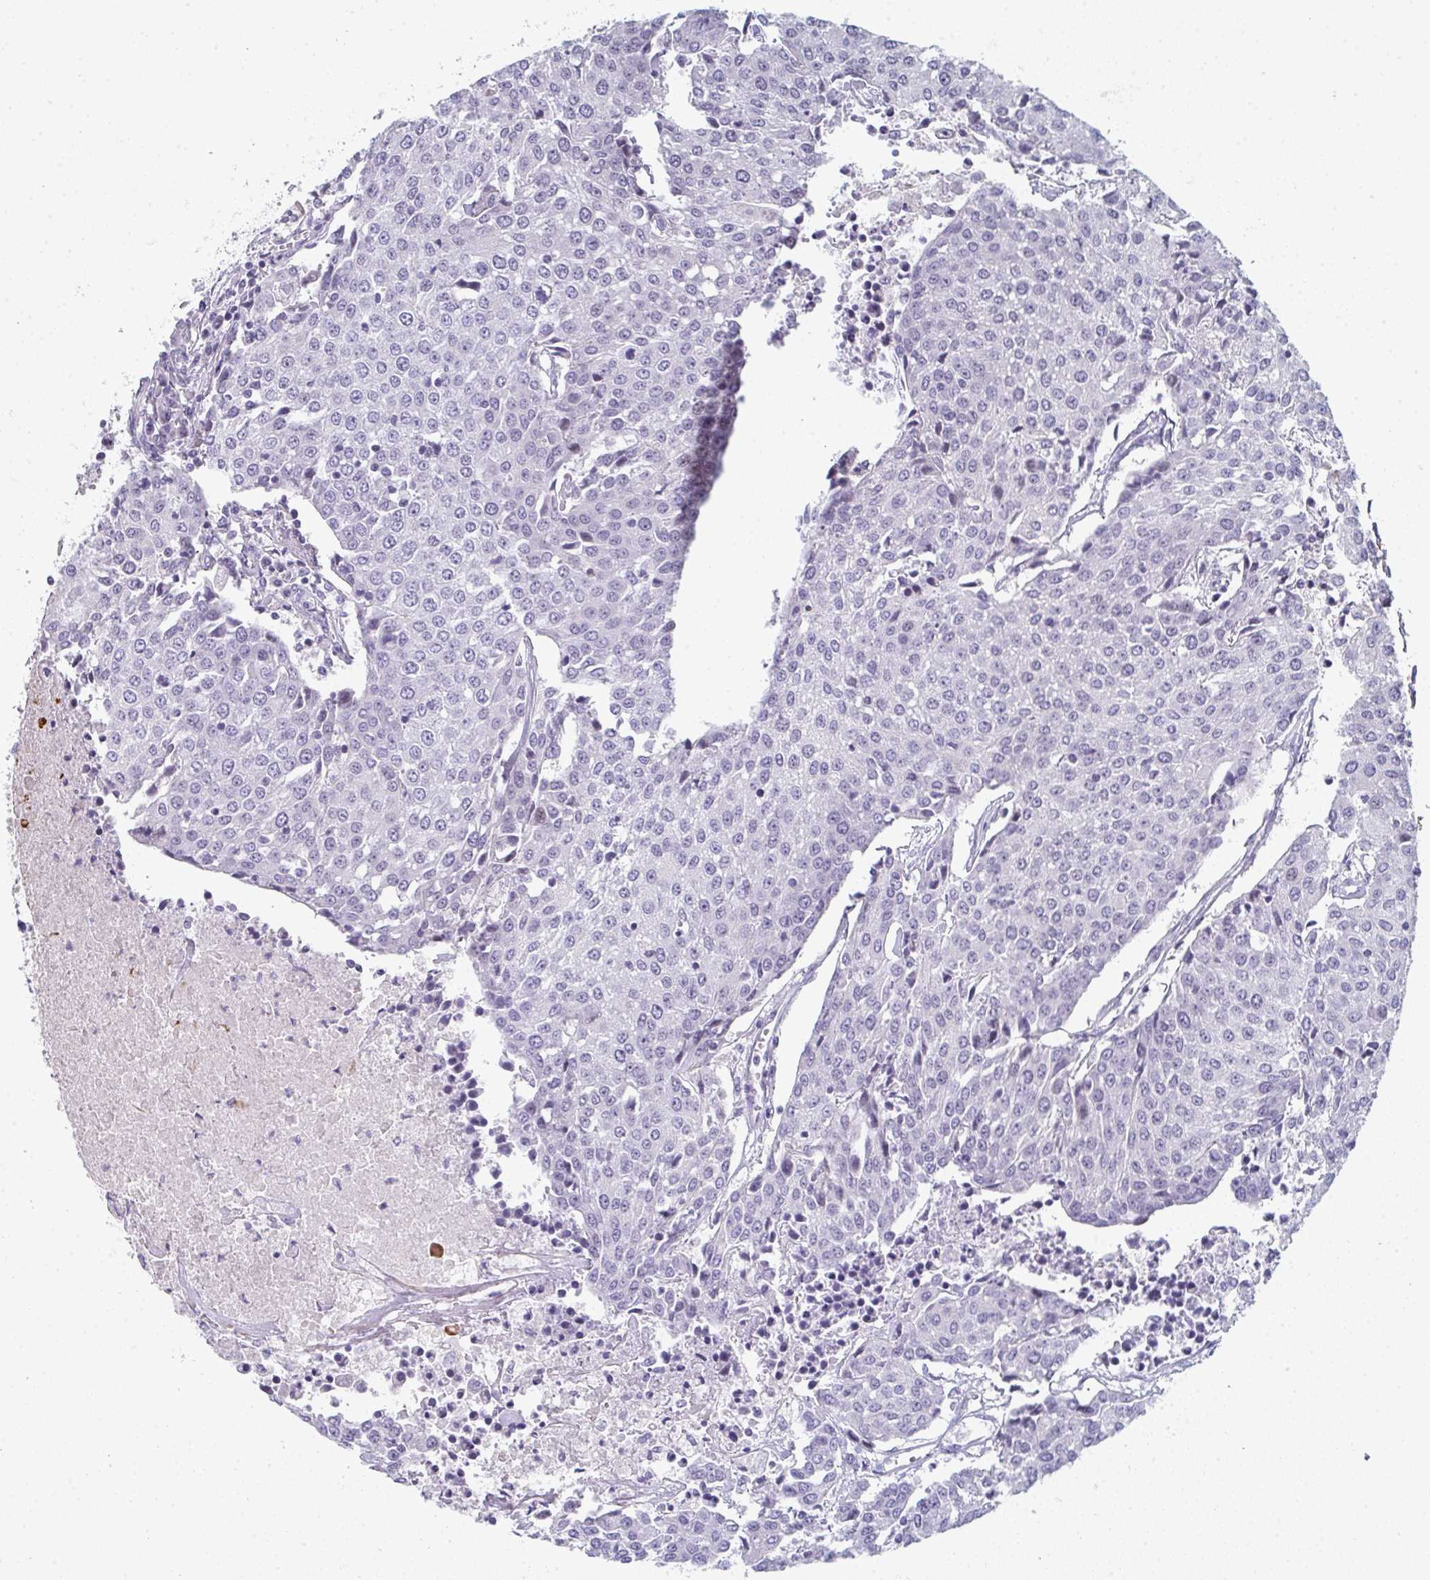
{"staining": {"intensity": "negative", "quantity": "none", "location": "none"}, "tissue": "urothelial cancer", "cell_type": "Tumor cells", "image_type": "cancer", "snomed": [{"axis": "morphology", "description": "Urothelial carcinoma, High grade"}, {"axis": "topography", "description": "Urinary bladder"}], "caption": "Tumor cells show no significant positivity in urothelial cancer.", "gene": "A1CF", "patient": {"sex": "female", "age": 85}}